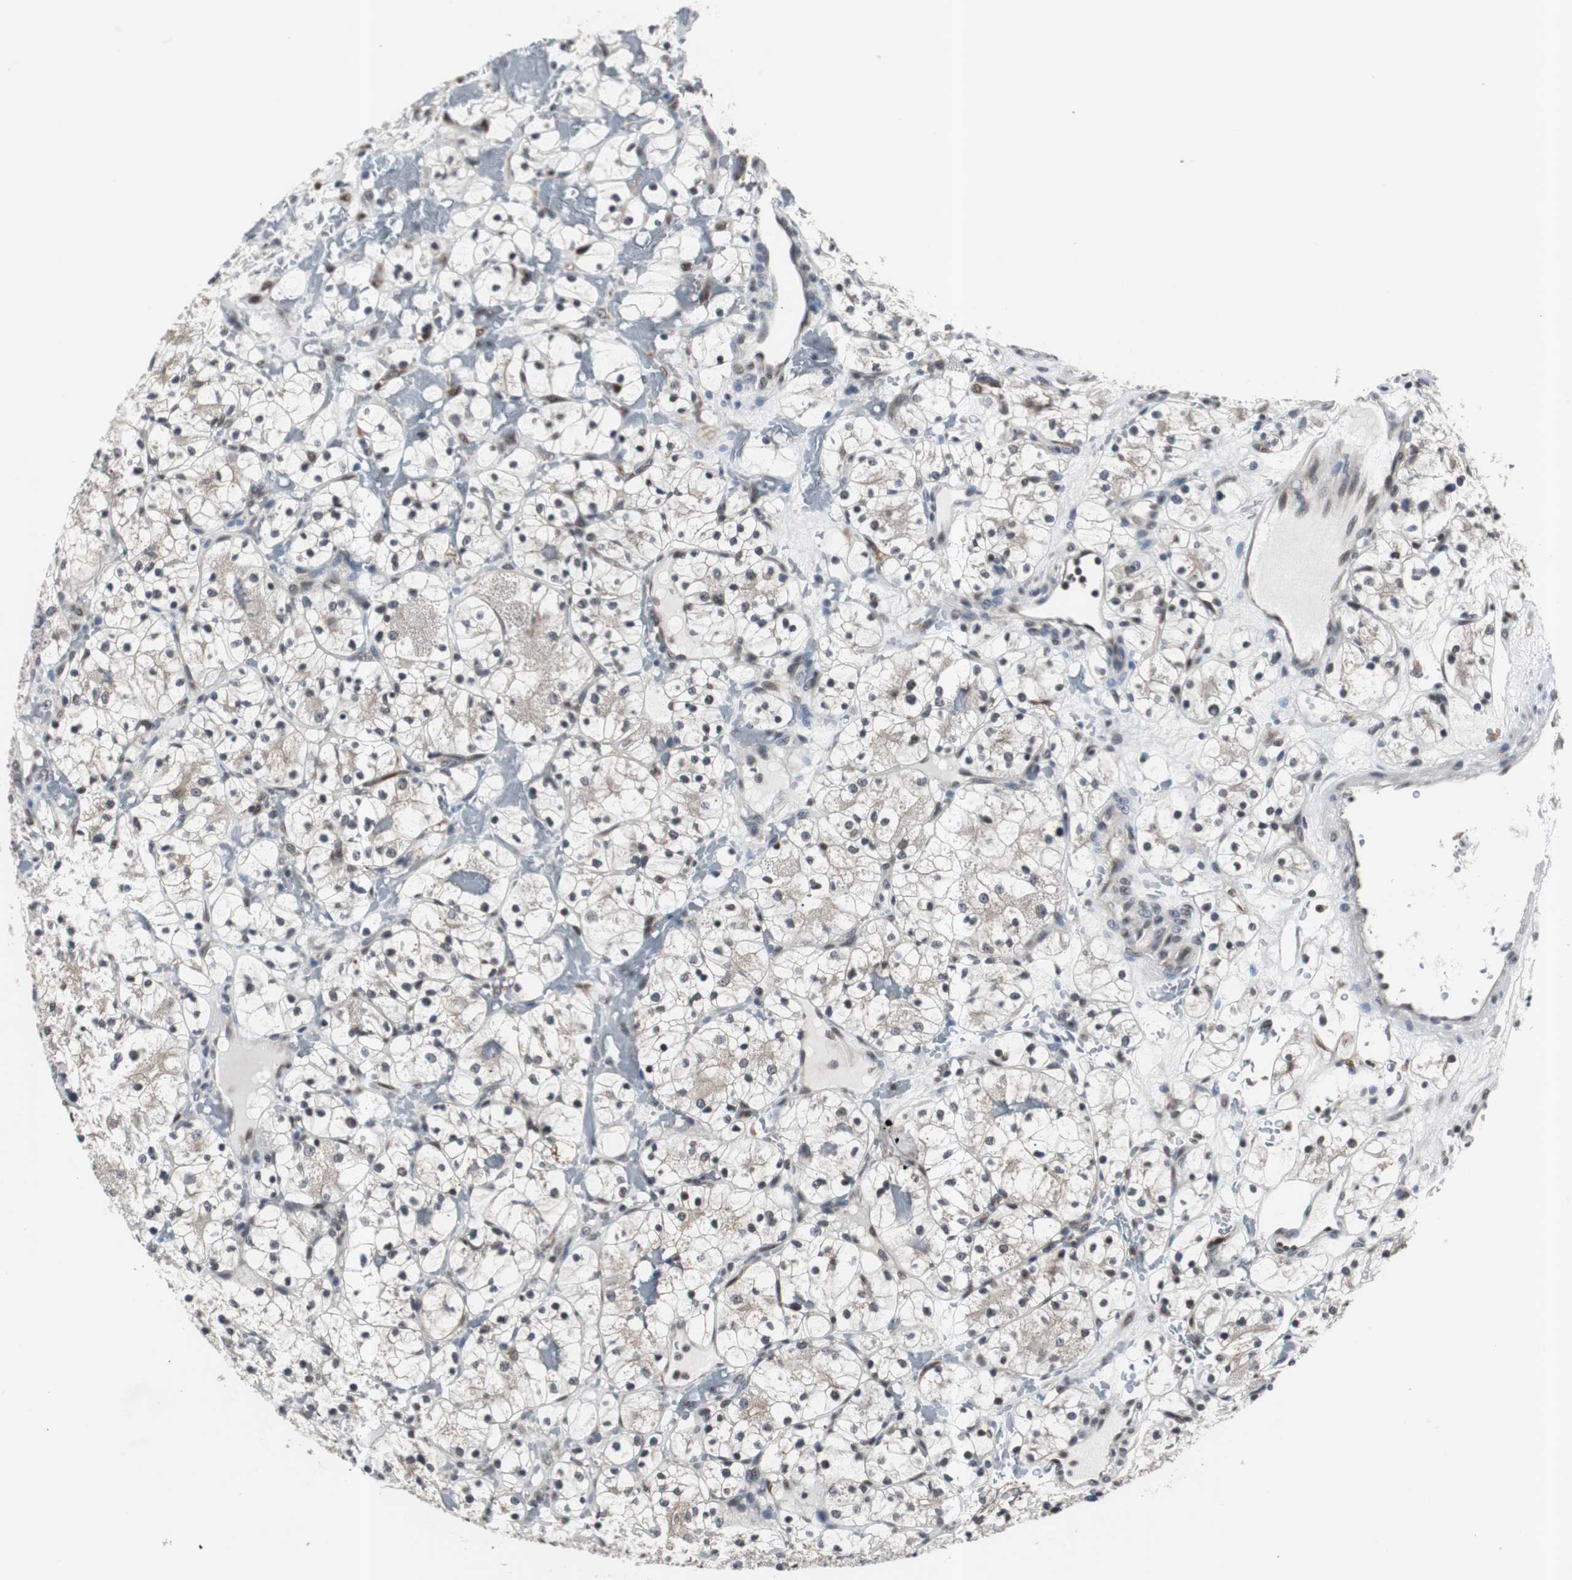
{"staining": {"intensity": "negative", "quantity": "none", "location": "none"}, "tissue": "renal cancer", "cell_type": "Tumor cells", "image_type": "cancer", "snomed": [{"axis": "morphology", "description": "Adenocarcinoma, NOS"}, {"axis": "topography", "description": "Kidney"}], "caption": "Renal cancer was stained to show a protein in brown. There is no significant staining in tumor cells.", "gene": "SMAD1", "patient": {"sex": "female", "age": 60}}